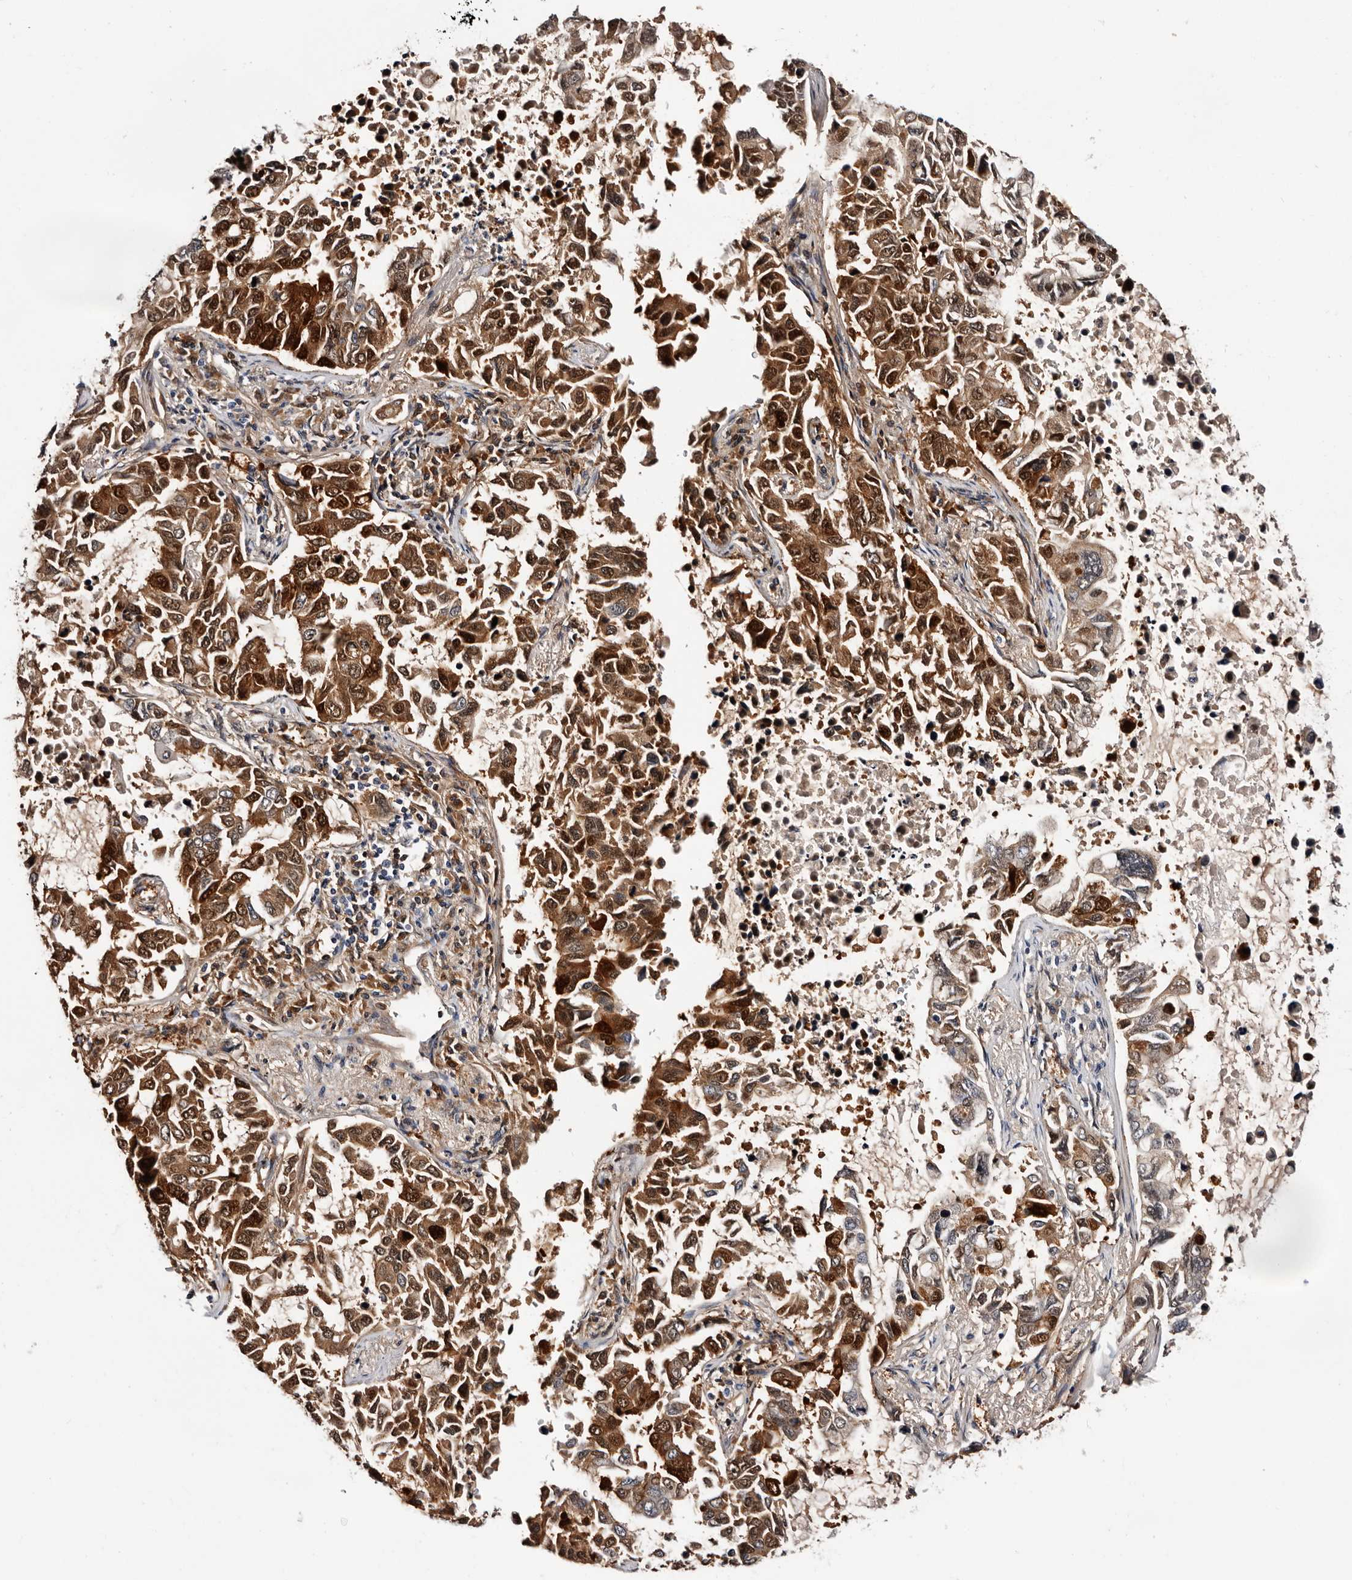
{"staining": {"intensity": "moderate", "quantity": ">75%", "location": "cytoplasmic/membranous,nuclear"}, "tissue": "lung cancer", "cell_type": "Tumor cells", "image_type": "cancer", "snomed": [{"axis": "morphology", "description": "Adenocarcinoma, NOS"}, {"axis": "topography", "description": "Lung"}], "caption": "A histopathology image showing moderate cytoplasmic/membranous and nuclear positivity in approximately >75% of tumor cells in adenocarcinoma (lung), as visualized by brown immunohistochemical staining.", "gene": "TP53I3", "patient": {"sex": "male", "age": 64}}